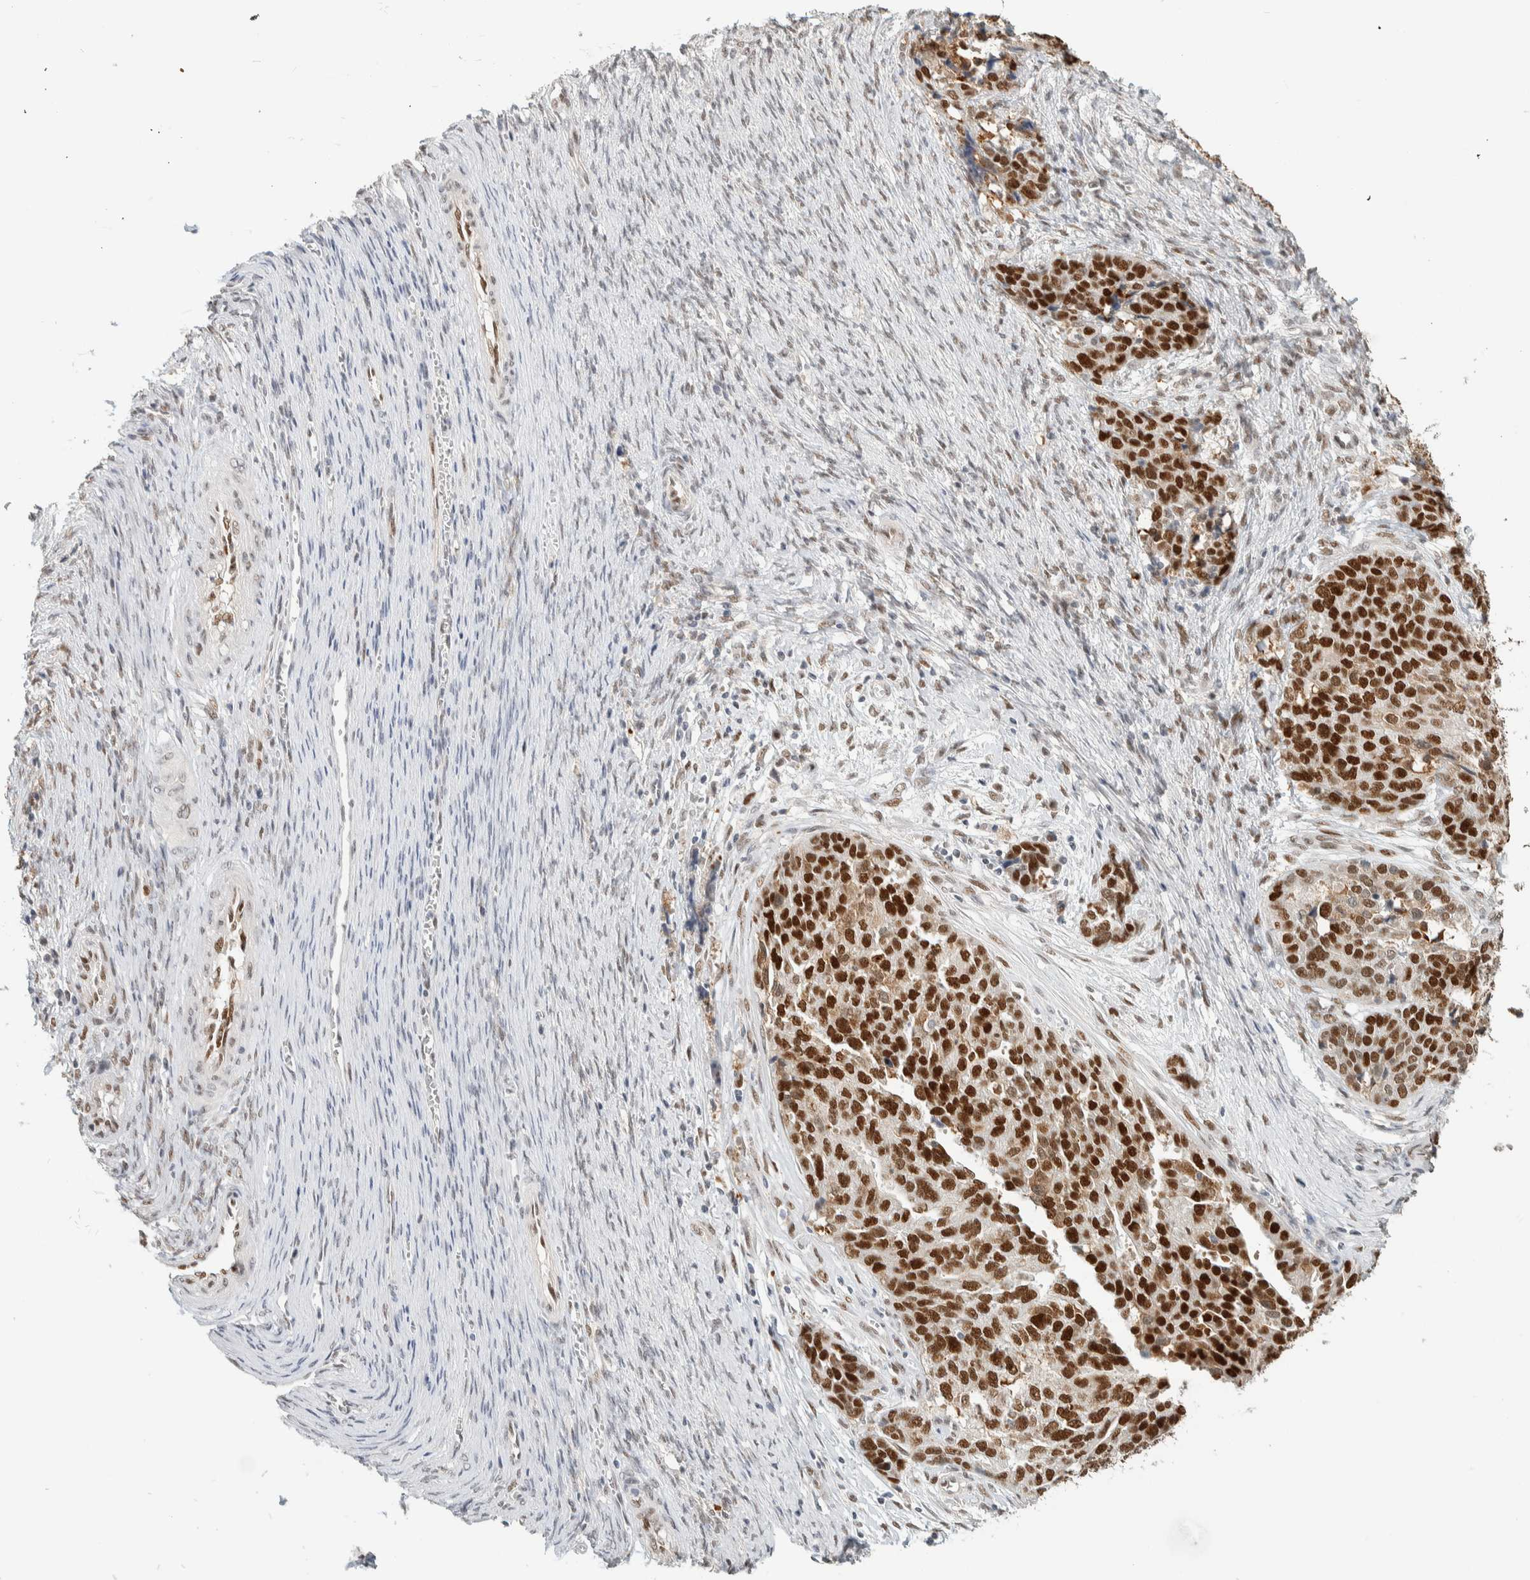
{"staining": {"intensity": "strong", "quantity": ">75%", "location": "nuclear"}, "tissue": "ovarian cancer", "cell_type": "Tumor cells", "image_type": "cancer", "snomed": [{"axis": "morphology", "description": "Cystadenocarcinoma, serous, NOS"}, {"axis": "topography", "description": "Ovary"}], "caption": "The immunohistochemical stain labels strong nuclear expression in tumor cells of ovarian cancer tissue.", "gene": "PUS7", "patient": {"sex": "female", "age": 44}}